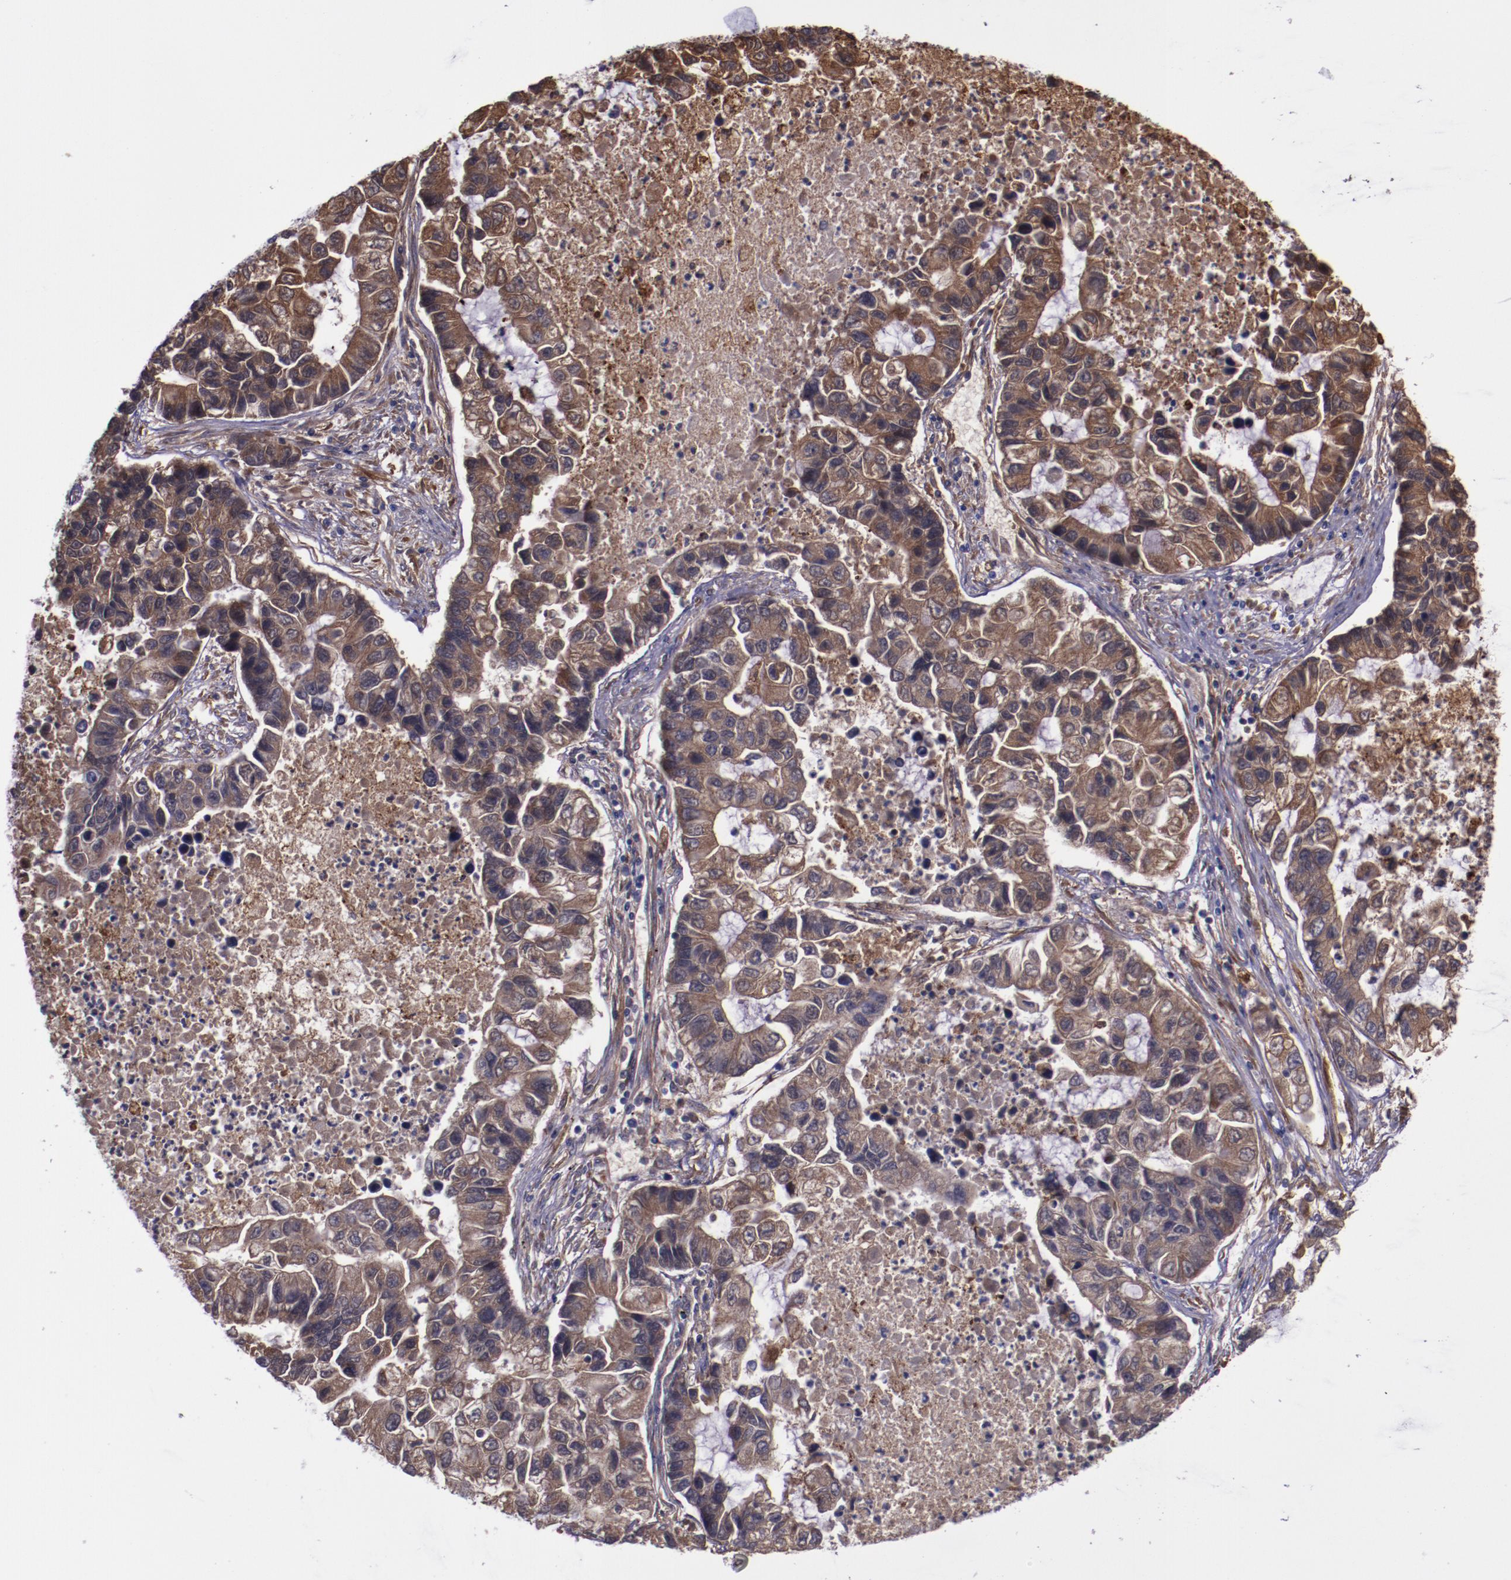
{"staining": {"intensity": "moderate", "quantity": ">75%", "location": "cytoplasmic/membranous"}, "tissue": "lung cancer", "cell_type": "Tumor cells", "image_type": "cancer", "snomed": [{"axis": "morphology", "description": "Adenocarcinoma, NOS"}, {"axis": "topography", "description": "Lung"}], "caption": "An IHC histopathology image of tumor tissue is shown. Protein staining in brown shows moderate cytoplasmic/membranous positivity in adenocarcinoma (lung) within tumor cells. (DAB IHC with brightfield microscopy, high magnification).", "gene": "APOH", "patient": {"sex": "female", "age": 51}}